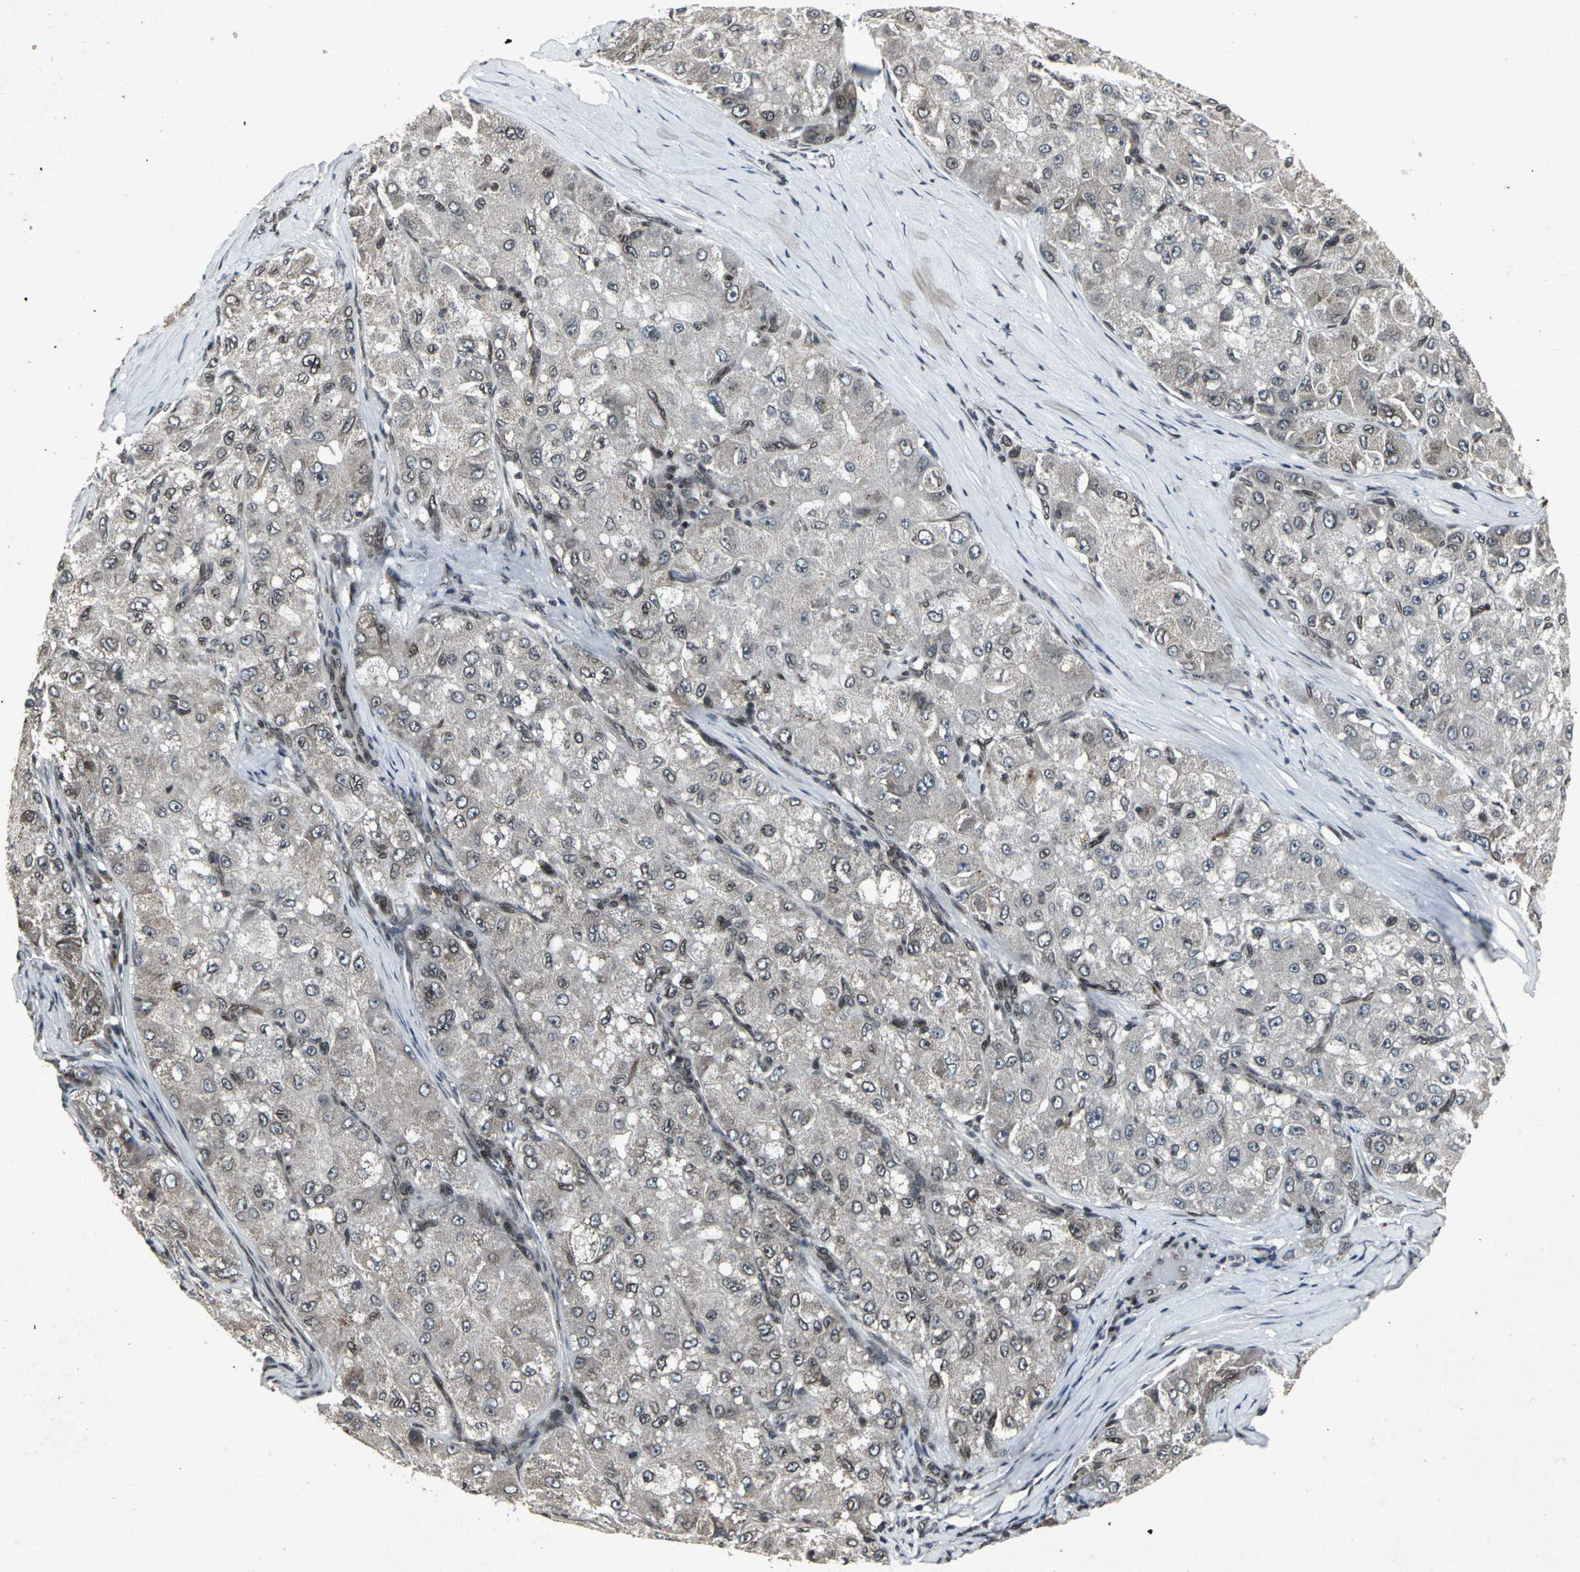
{"staining": {"intensity": "moderate", "quantity": "<25%", "location": "cytoplasmic/membranous,nuclear"}, "tissue": "liver cancer", "cell_type": "Tumor cells", "image_type": "cancer", "snomed": [{"axis": "morphology", "description": "Carcinoma, Hepatocellular, NOS"}, {"axis": "topography", "description": "Liver"}], "caption": "Liver cancer stained with DAB (3,3'-diaminobenzidine) immunohistochemistry shows low levels of moderate cytoplasmic/membranous and nuclear staining in approximately <25% of tumor cells.", "gene": "SH2B3", "patient": {"sex": "male", "age": 80}}